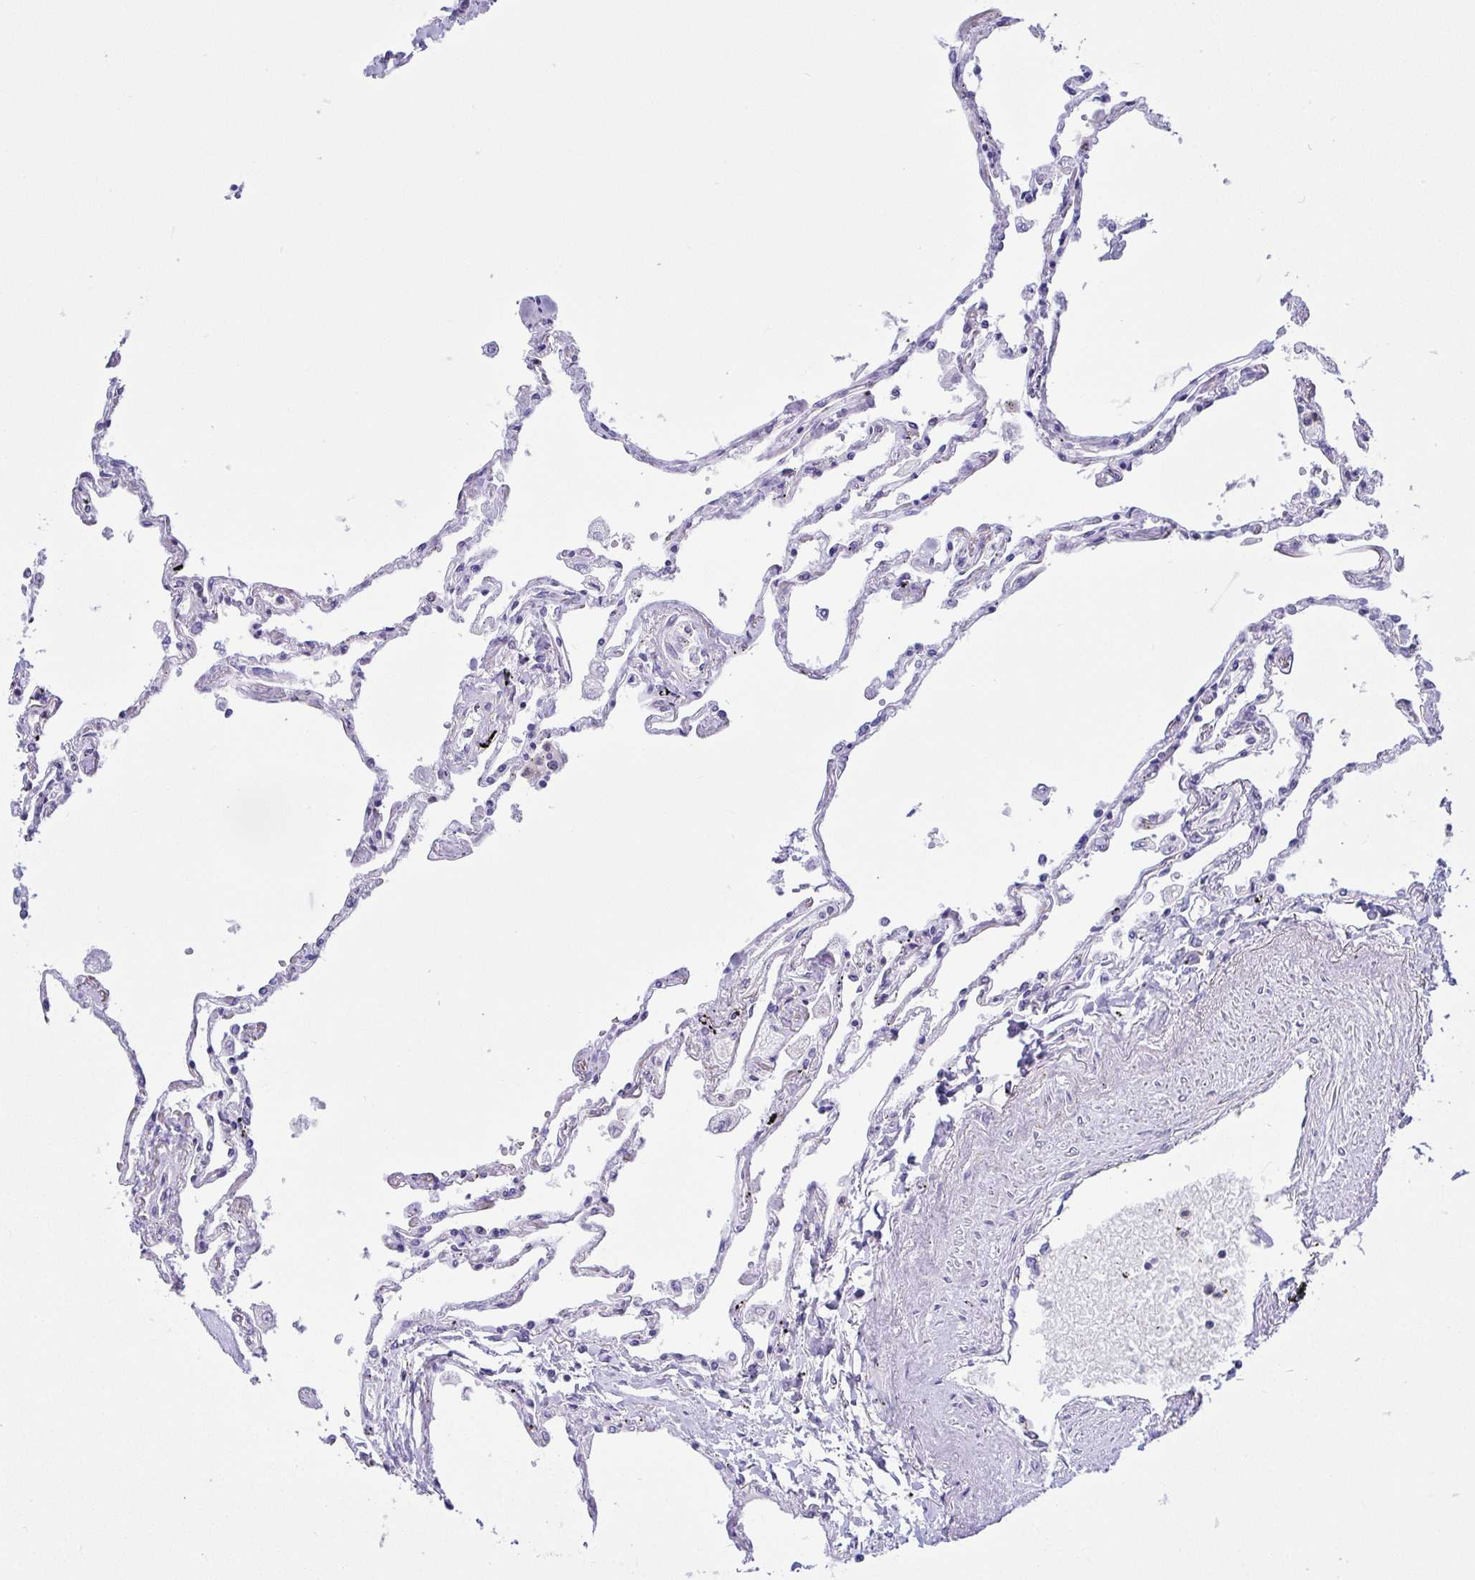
{"staining": {"intensity": "negative", "quantity": "none", "location": "none"}, "tissue": "lung", "cell_type": "Alveolar cells", "image_type": "normal", "snomed": [{"axis": "morphology", "description": "Normal tissue, NOS"}, {"axis": "topography", "description": "Lung"}], "caption": "A photomicrograph of human lung is negative for staining in alveolar cells. The staining was performed using DAB to visualize the protein expression in brown, while the nuclei were stained in blue with hematoxylin (Magnification: 20x).", "gene": "PLA2G12B", "patient": {"sex": "female", "age": 67}}